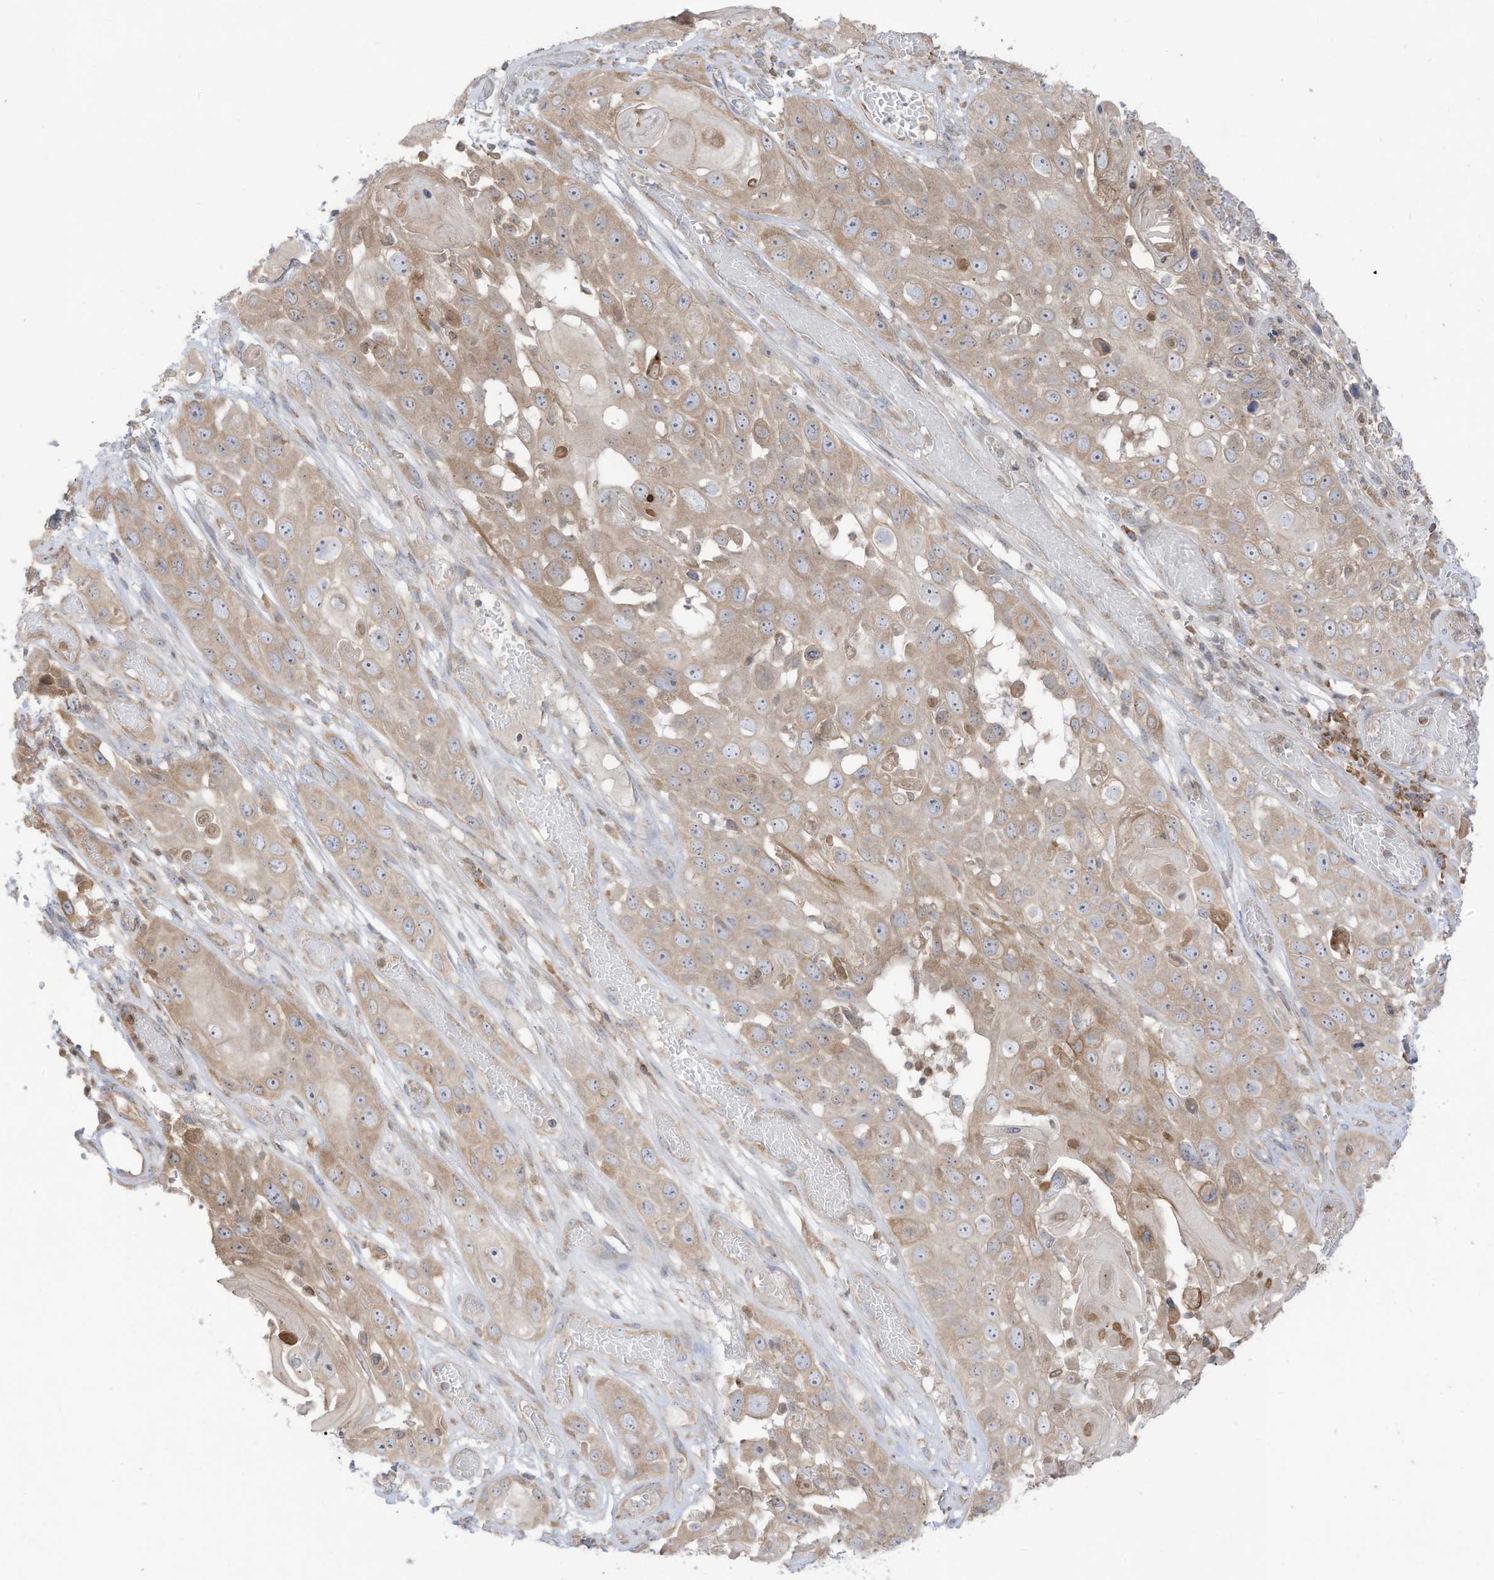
{"staining": {"intensity": "moderate", "quantity": ">75%", "location": "cytoplasmic/membranous"}, "tissue": "skin cancer", "cell_type": "Tumor cells", "image_type": "cancer", "snomed": [{"axis": "morphology", "description": "Squamous cell carcinoma, NOS"}, {"axis": "topography", "description": "Skin"}], "caption": "Tumor cells reveal moderate cytoplasmic/membranous staining in approximately >75% of cells in squamous cell carcinoma (skin). (DAB (3,3'-diaminobenzidine) = brown stain, brightfield microscopy at high magnification).", "gene": "CGAS", "patient": {"sex": "male", "age": 55}}